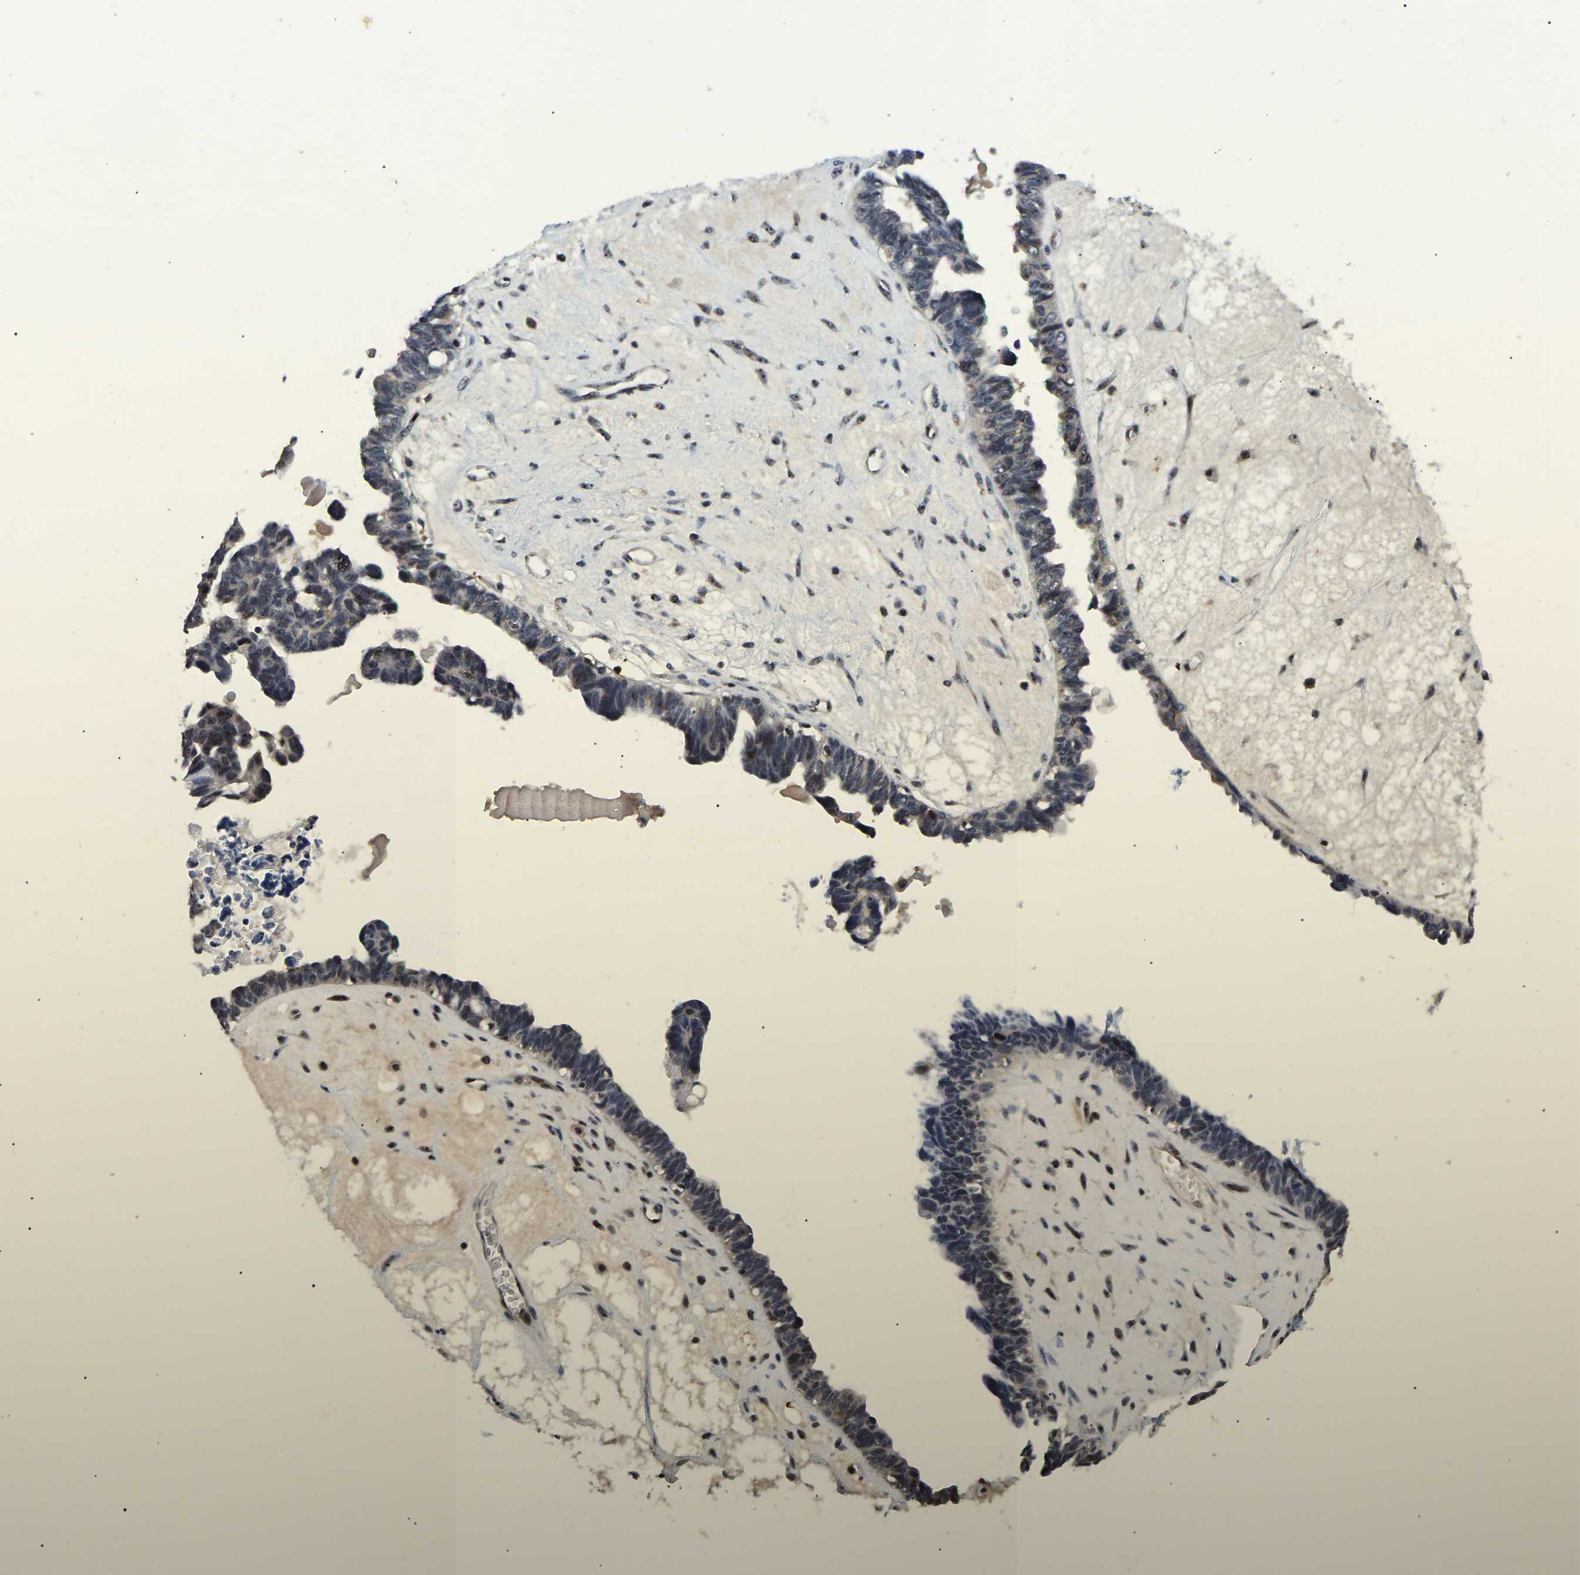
{"staining": {"intensity": "negative", "quantity": "none", "location": "none"}, "tissue": "ovarian cancer", "cell_type": "Tumor cells", "image_type": "cancer", "snomed": [{"axis": "morphology", "description": "Cystadenocarcinoma, serous, NOS"}, {"axis": "topography", "description": "Ovary"}], "caption": "Immunohistochemistry histopathology image of neoplastic tissue: ovarian serous cystadenocarcinoma stained with DAB displays no significant protein positivity in tumor cells.", "gene": "RBM28", "patient": {"sex": "female", "age": 79}}